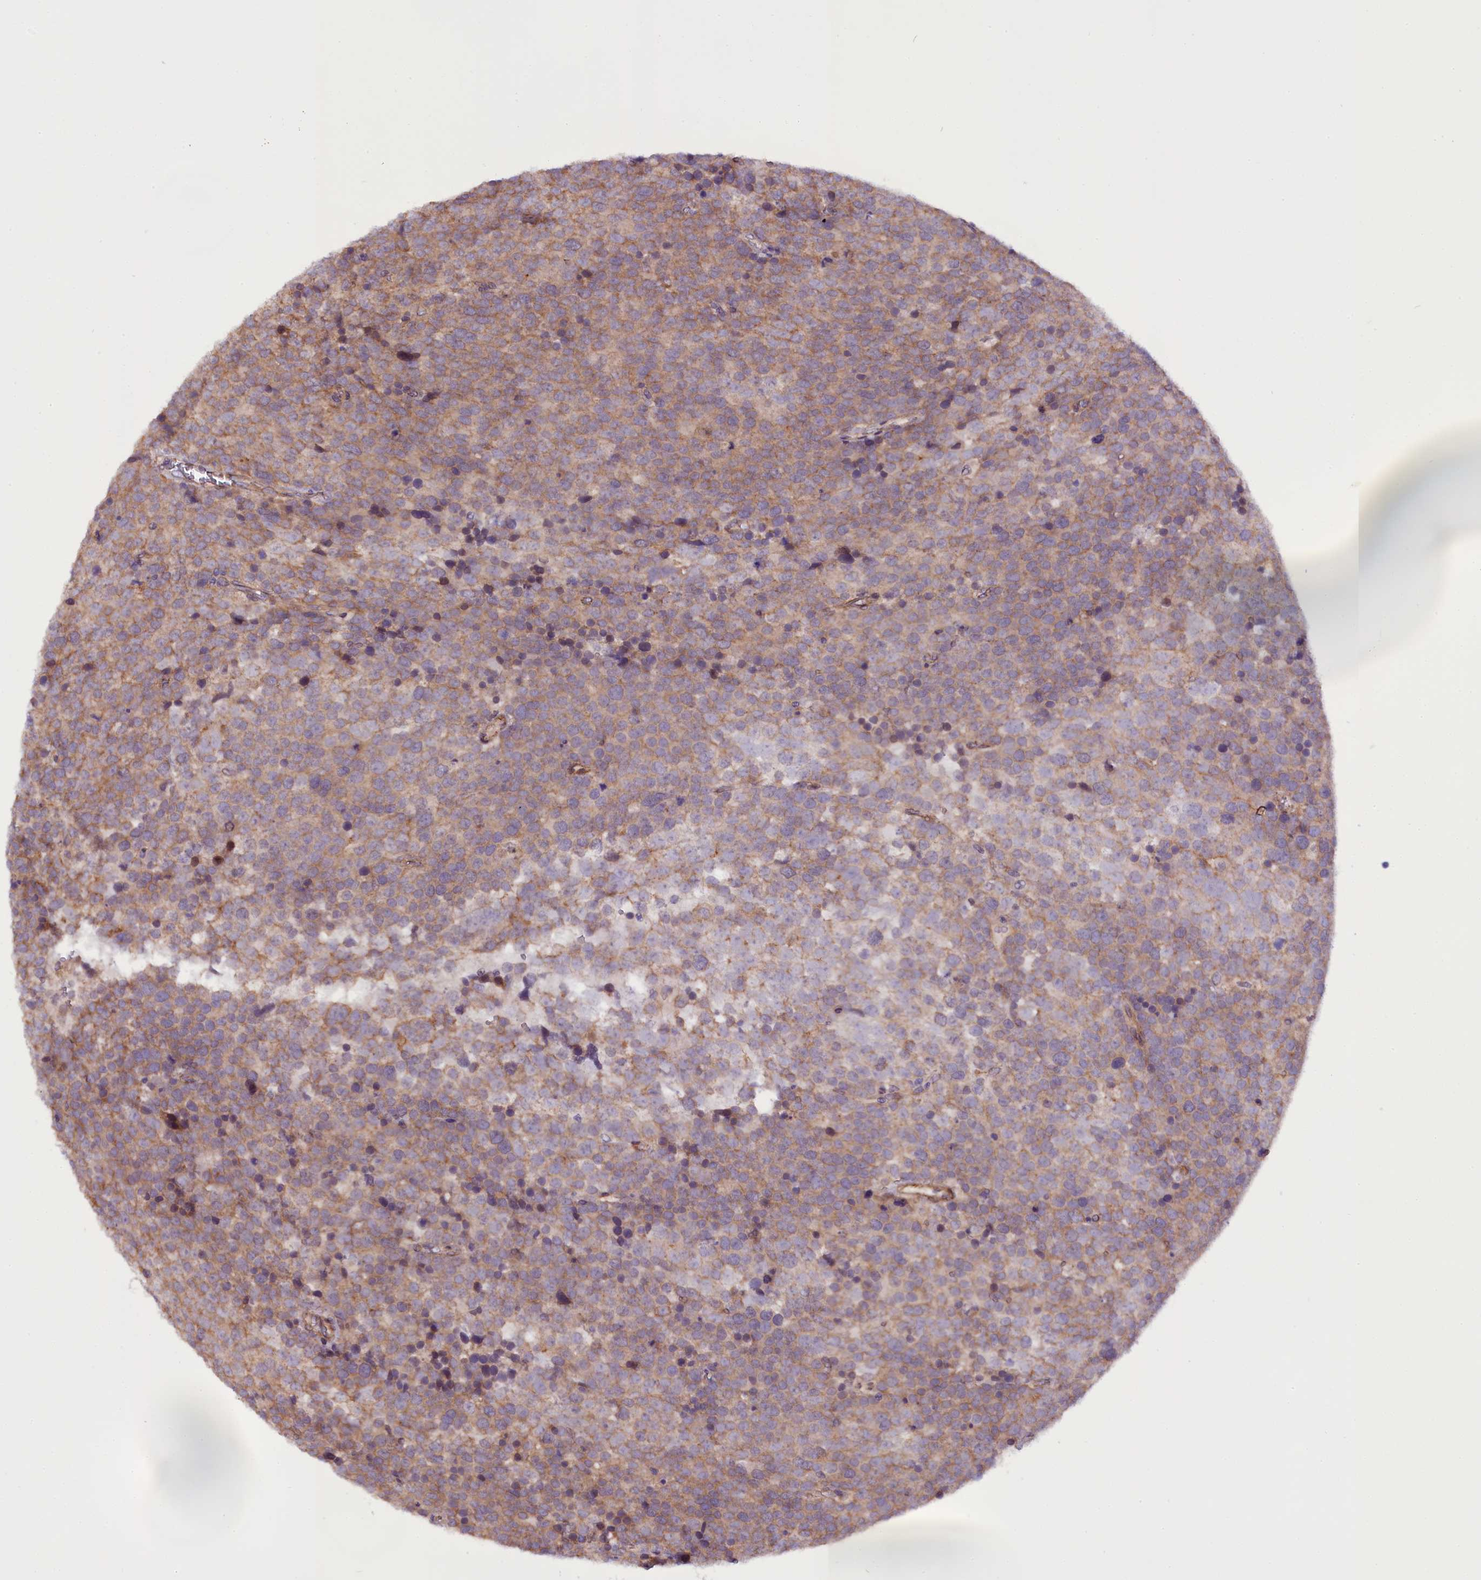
{"staining": {"intensity": "weak", "quantity": ">75%", "location": "cytoplasmic/membranous"}, "tissue": "testis cancer", "cell_type": "Tumor cells", "image_type": "cancer", "snomed": [{"axis": "morphology", "description": "Seminoma, NOS"}, {"axis": "topography", "description": "Testis"}], "caption": "A low amount of weak cytoplasmic/membranous expression is identified in approximately >75% of tumor cells in seminoma (testis) tissue. The staining is performed using DAB (3,3'-diaminobenzidine) brown chromogen to label protein expression. The nuclei are counter-stained blue using hematoxylin.", "gene": "UACA", "patient": {"sex": "male", "age": 71}}